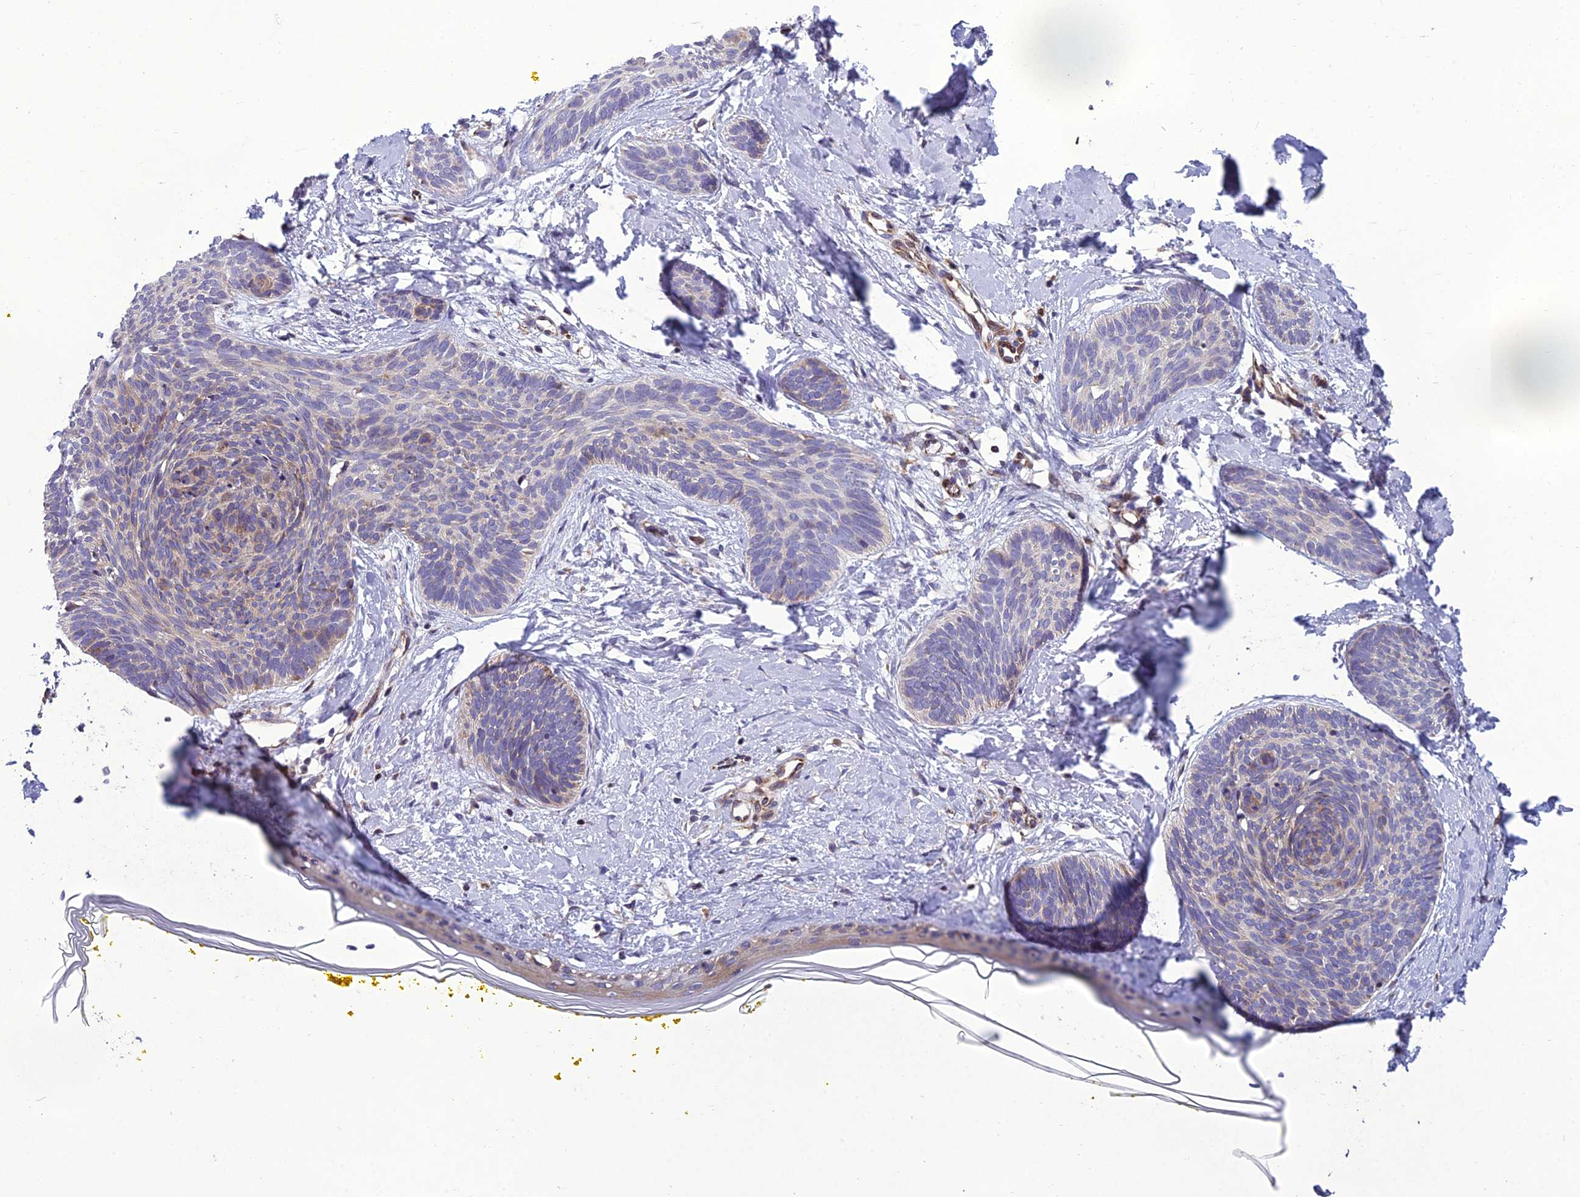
{"staining": {"intensity": "negative", "quantity": "none", "location": "none"}, "tissue": "skin cancer", "cell_type": "Tumor cells", "image_type": "cancer", "snomed": [{"axis": "morphology", "description": "Basal cell carcinoma"}, {"axis": "topography", "description": "Skin"}], "caption": "DAB (3,3'-diaminobenzidine) immunohistochemical staining of skin cancer (basal cell carcinoma) demonstrates no significant expression in tumor cells. Brightfield microscopy of IHC stained with DAB (3,3'-diaminobenzidine) (brown) and hematoxylin (blue), captured at high magnification.", "gene": "GIMAP1", "patient": {"sex": "female", "age": 81}}